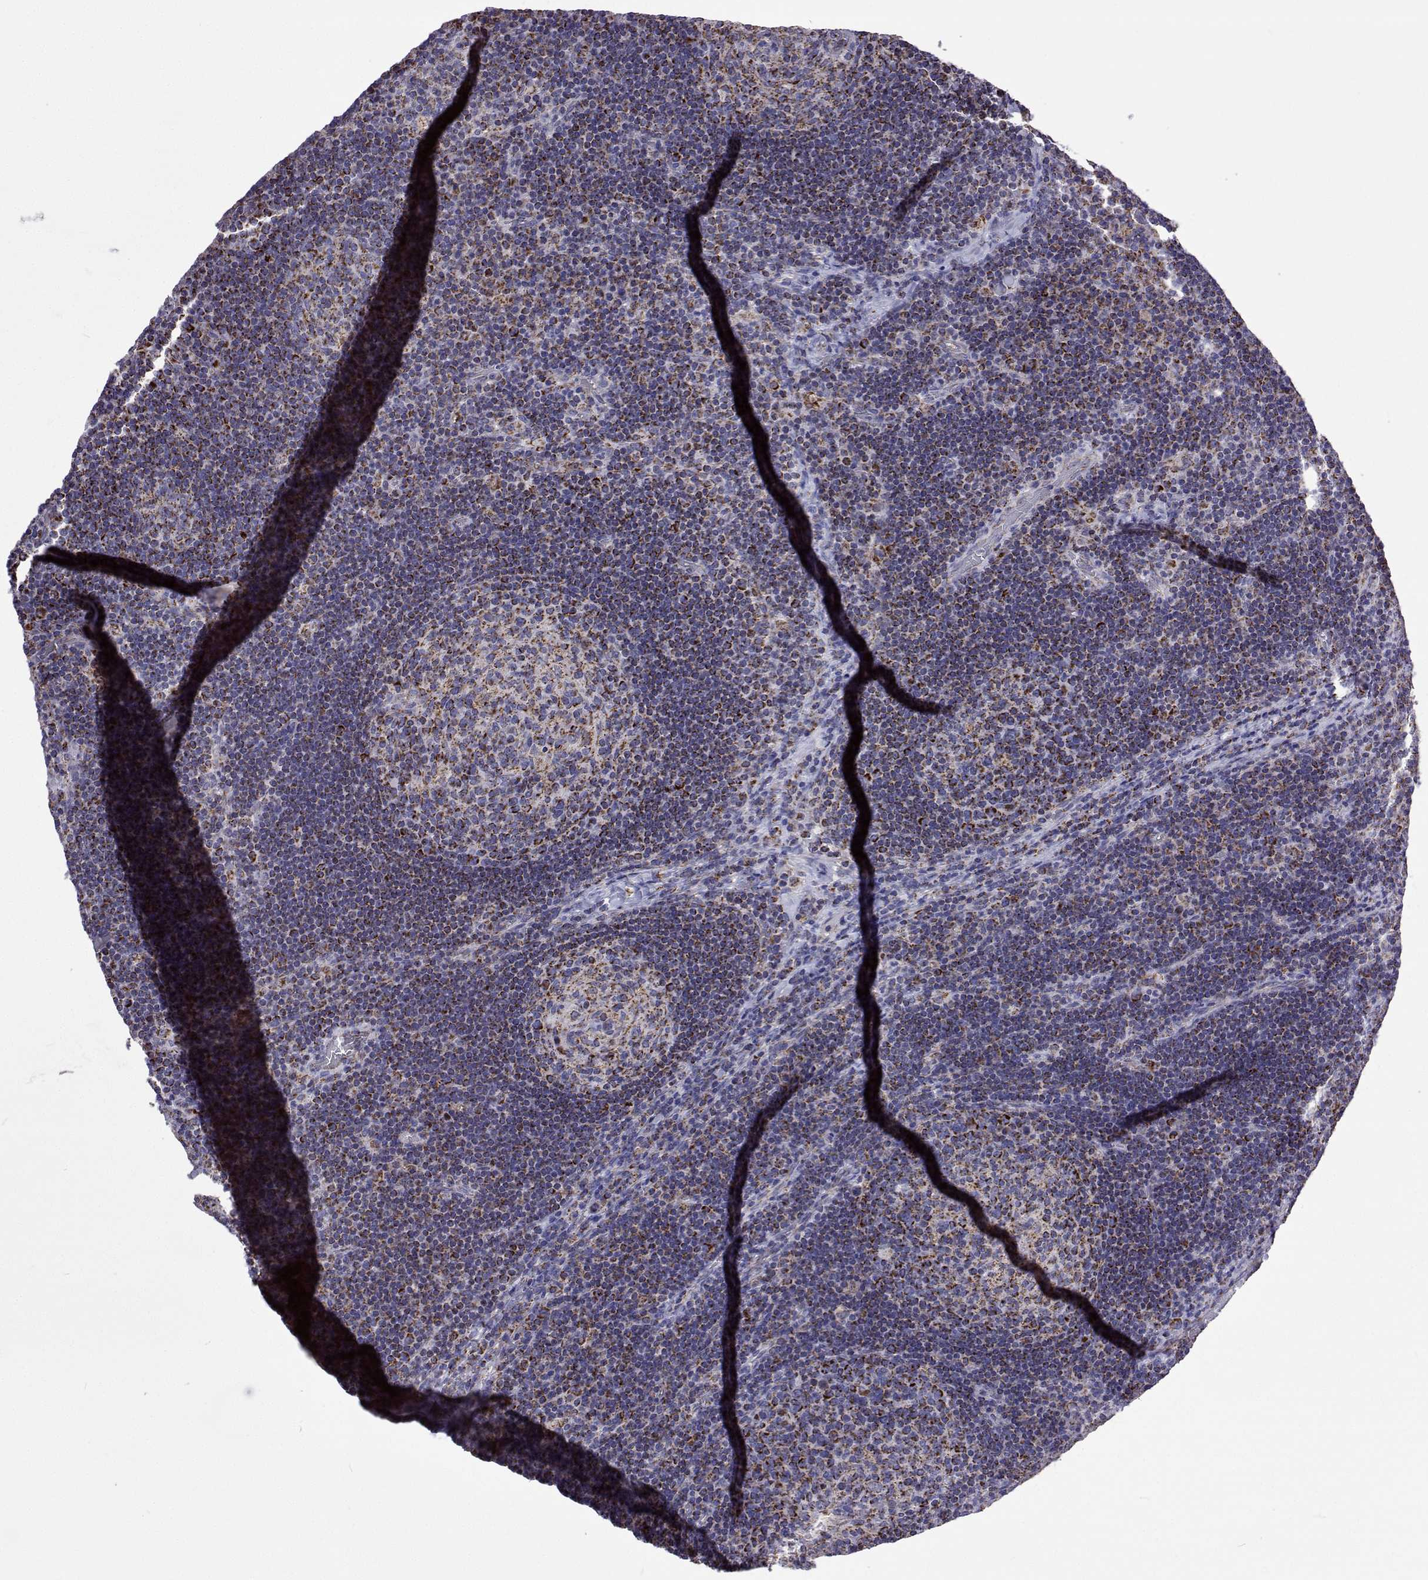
{"staining": {"intensity": "strong", "quantity": "25%-75%", "location": "cytoplasmic/membranous"}, "tissue": "lymph node", "cell_type": "Germinal center cells", "image_type": "normal", "snomed": [{"axis": "morphology", "description": "Normal tissue, NOS"}, {"axis": "topography", "description": "Lymph node"}], "caption": "DAB immunohistochemical staining of benign human lymph node exhibits strong cytoplasmic/membranous protein expression in about 25%-75% of germinal center cells. (DAB (3,3'-diaminobenzidine) IHC, brown staining for protein, blue staining for nuclei).", "gene": "MCCC2", "patient": {"sex": "male", "age": 67}}